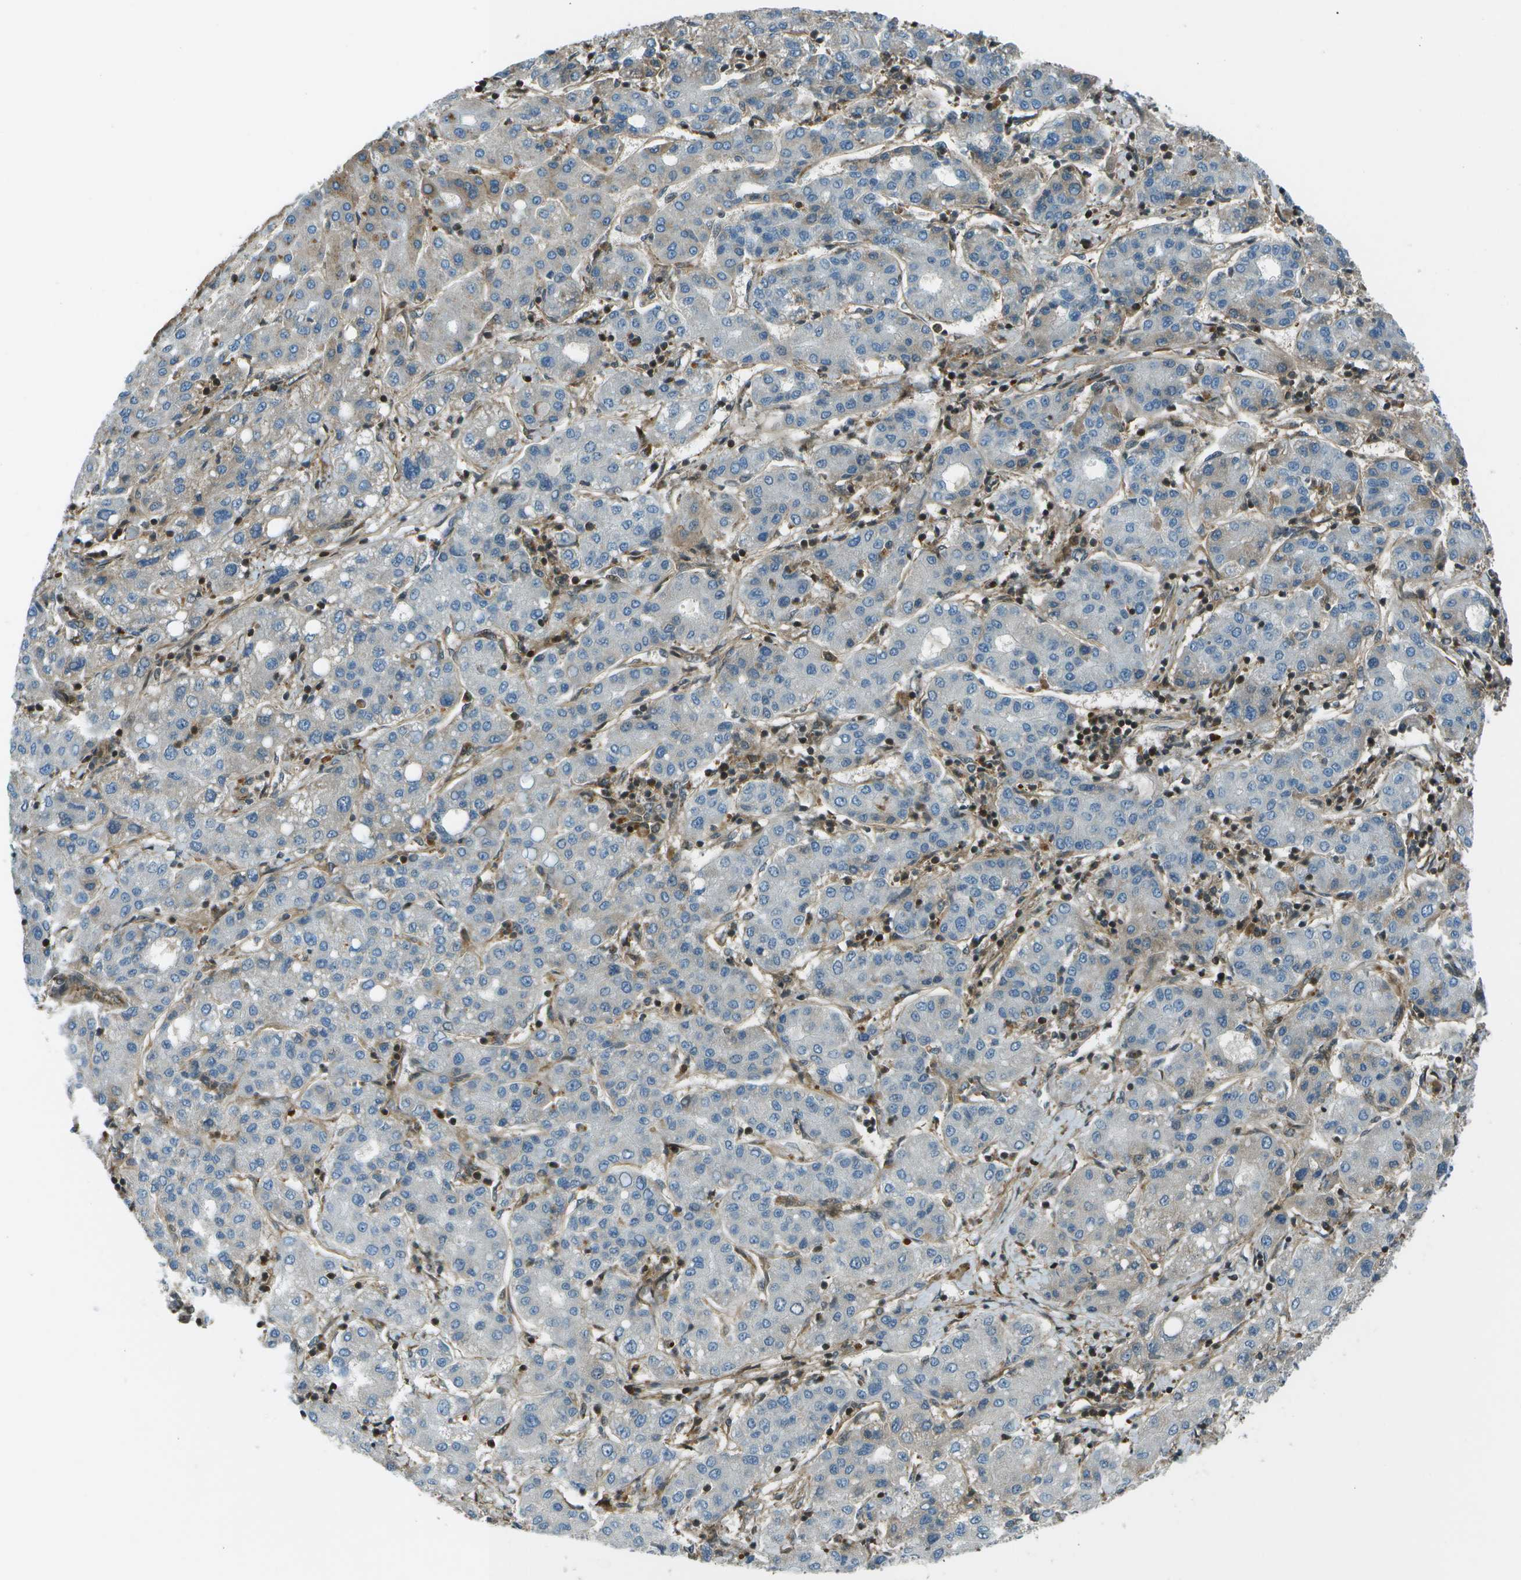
{"staining": {"intensity": "negative", "quantity": "none", "location": "none"}, "tissue": "liver cancer", "cell_type": "Tumor cells", "image_type": "cancer", "snomed": [{"axis": "morphology", "description": "Carcinoma, Hepatocellular, NOS"}, {"axis": "topography", "description": "Liver"}], "caption": "This is an IHC photomicrograph of liver cancer (hepatocellular carcinoma). There is no positivity in tumor cells.", "gene": "TMEM19", "patient": {"sex": "male", "age": 65}}